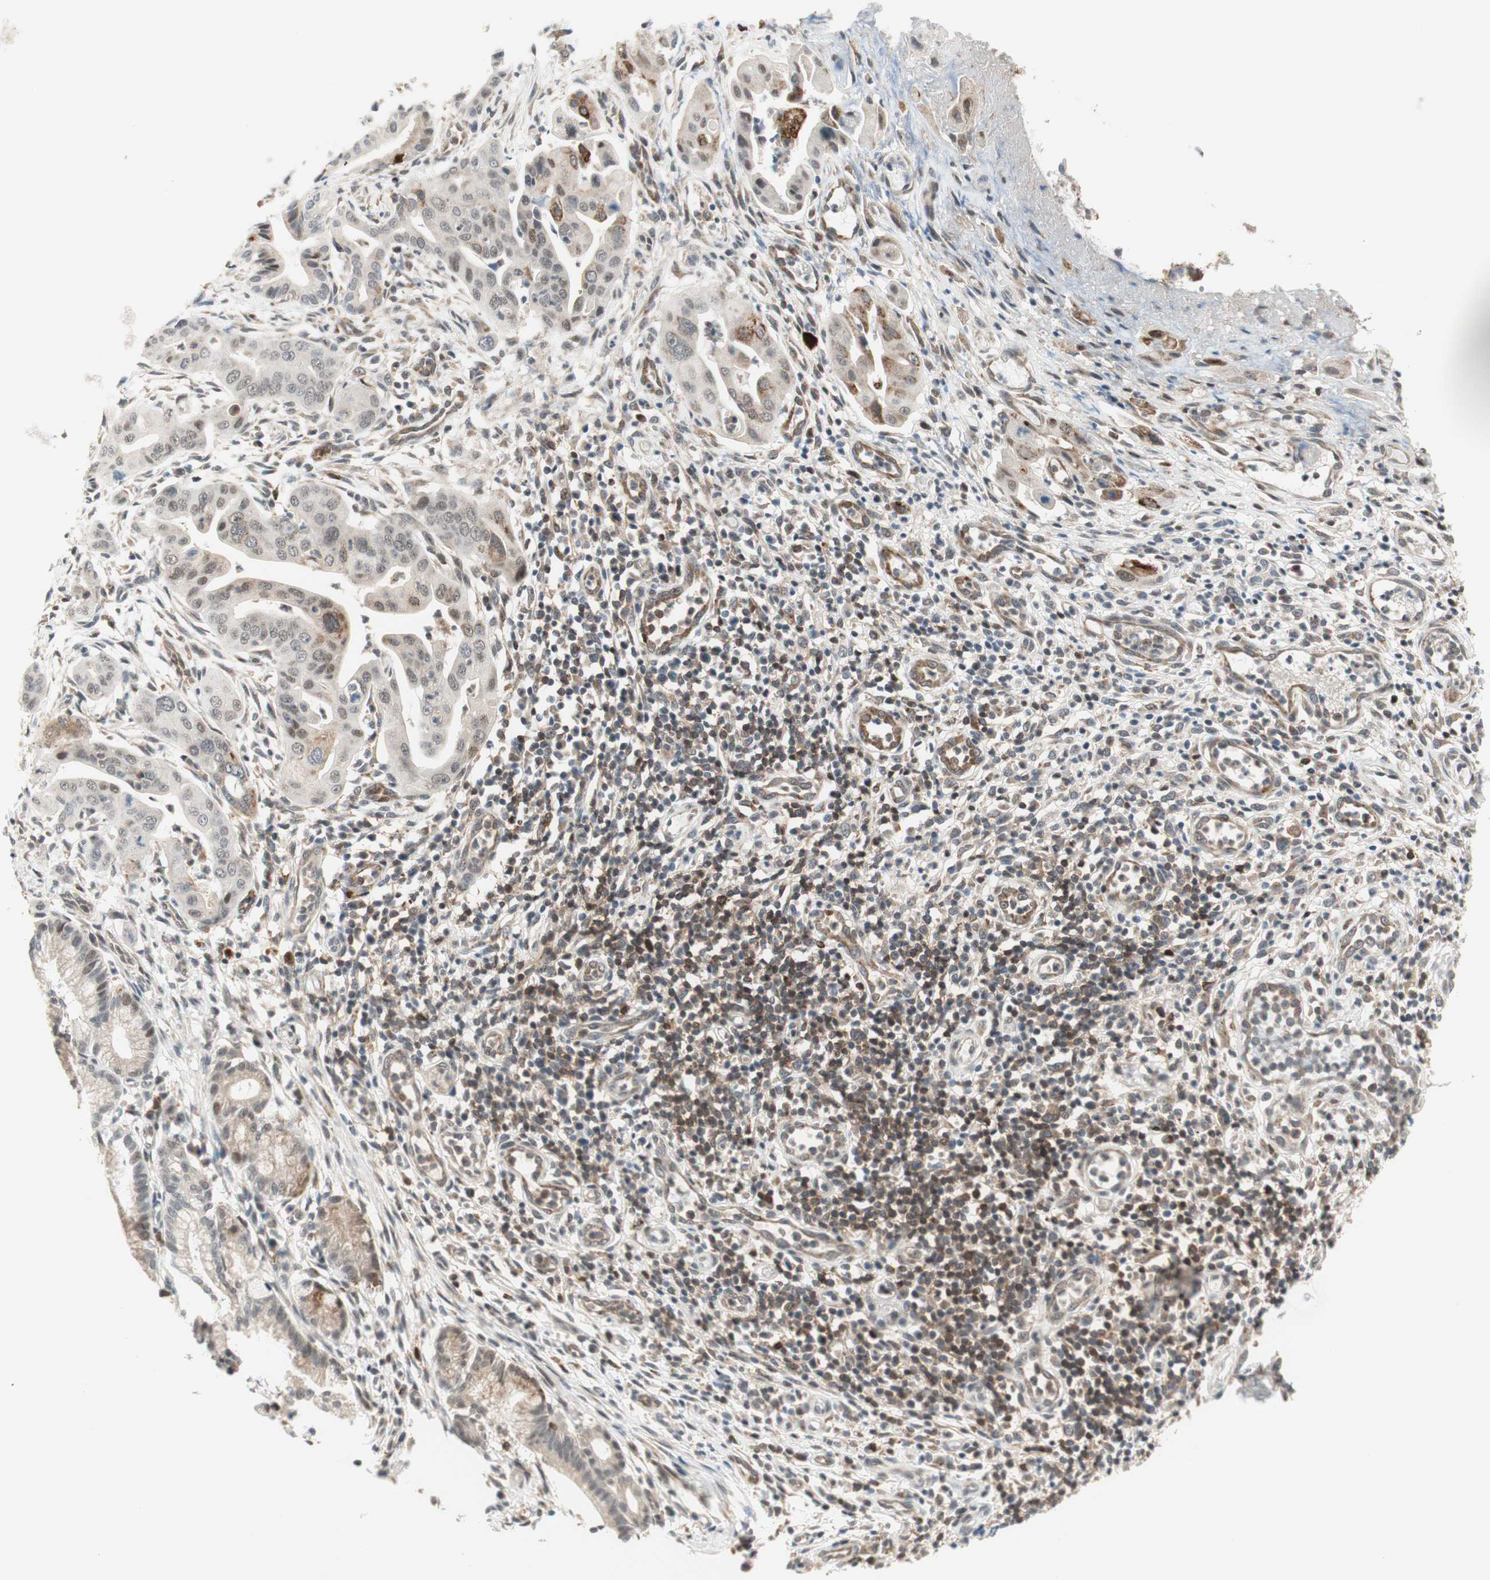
{"staining": {"intensity": "weak", "quantity": "25%-75%", "location": "cytoplasmic/membranous"}, "tissue": "pancreatic cancer", "cell_type": "Tumor cells", "image_type": "cancer", "snomed": [{"axis": "morphology", "description": "Adenocarcinoma, NOS"}, {"axis": "topography", "description": "Pancreas"}], "caption": "IHC micrograph of neoplastic tissue: human adenocarcinoma (pancreatic) stained using immunohistochemistry demonstrates low levels of weak protein expression localized specifically in the cytoplasmic/membranous of tumor cells, appearing as a cytoplasmic/membranous brown color.", "gene": "GAPT", "patient": {"sex": "female", "age": 75}}